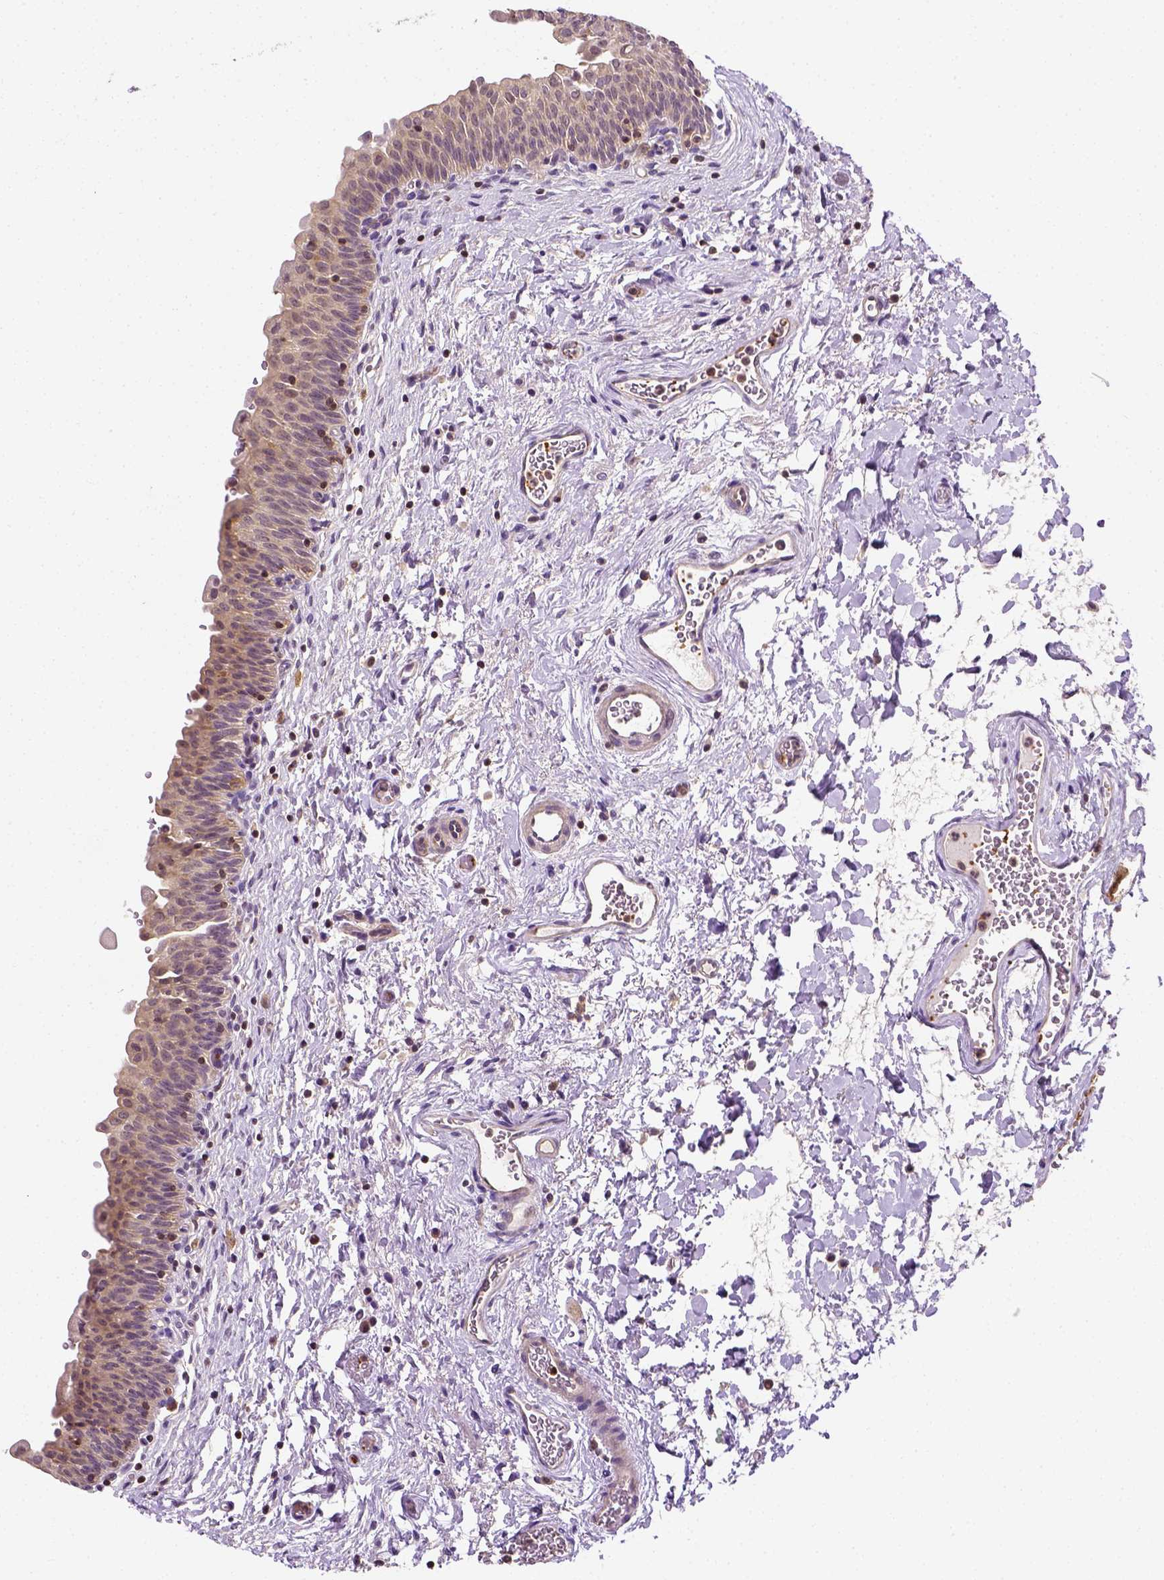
{"staining": {"intensity": "negative", "quantity": "none", "location": "none"}, "tissue": "urinary bladder", "cell_type": "Urothelial cells", "image_type": "normal", "snomed": [{"axis": "morphology", "description": "Normal tissue, NOS"}, {"axis": "topography", "description": "Urinary bladder"}], "caption": "Histopathology image shows no protein positivity in urothelial cells of unremarkable urinary bladder.", "gene": "MATK", "patient": {"sex": "male", "age": 56}}